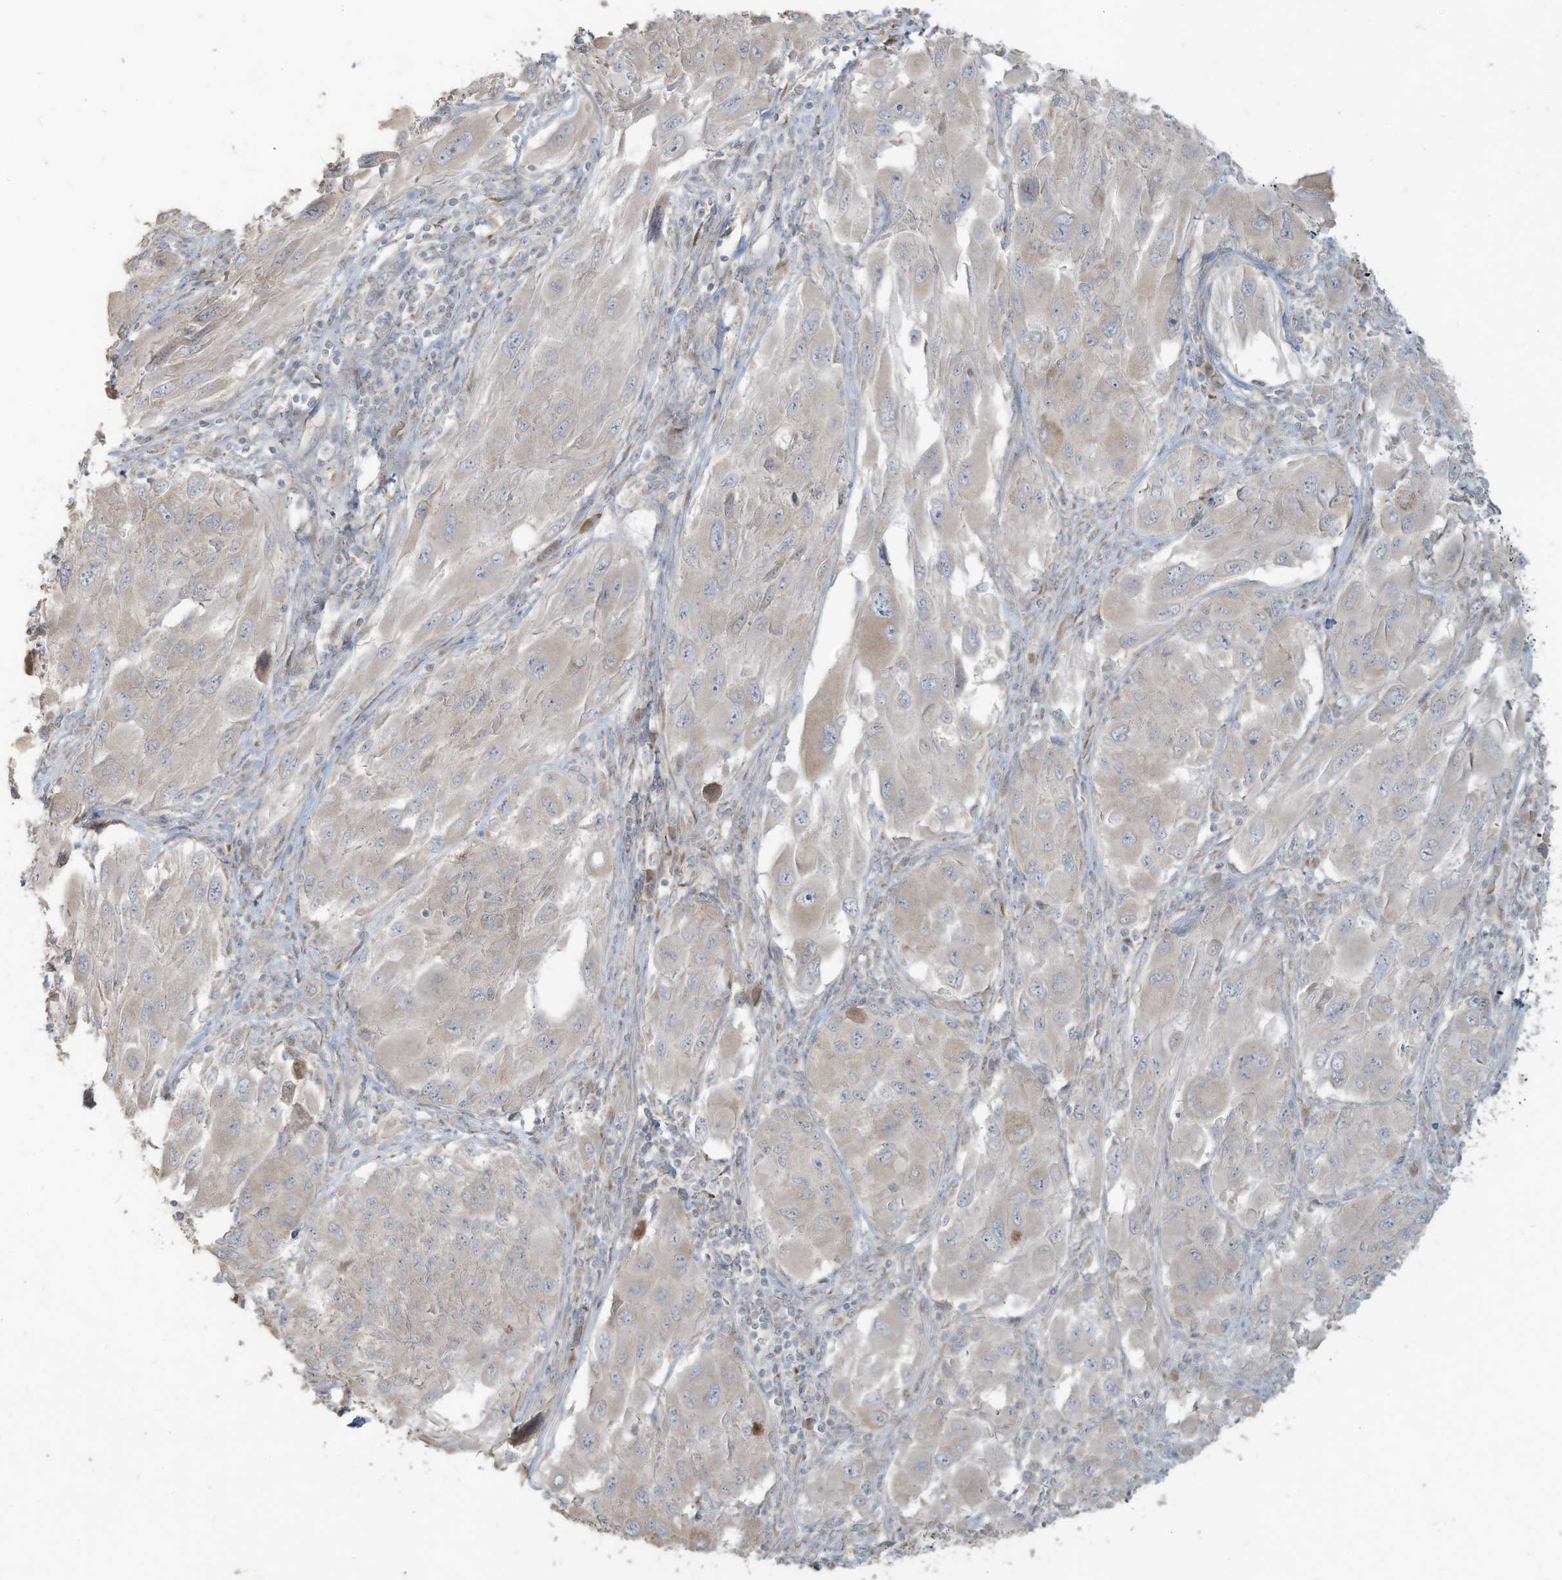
{"staining": {"intensity": "negative", "quantity": "none", "location": "none"}, "tissue": "melanoma", "cell_type": "Tumor cells", "image_type": "cancer", "snomed": [{"axis": "morphology", "description": "Malignant melanoma, NOS"}, {"axis": "topography", "description": "Skin"}], "caption": "Immunohistochemical staining of malignant melanoma demonstrates no significant expression in tumor cells.", "gene": "MAGIX", "patient": {"sex": "female", "age": 91}}